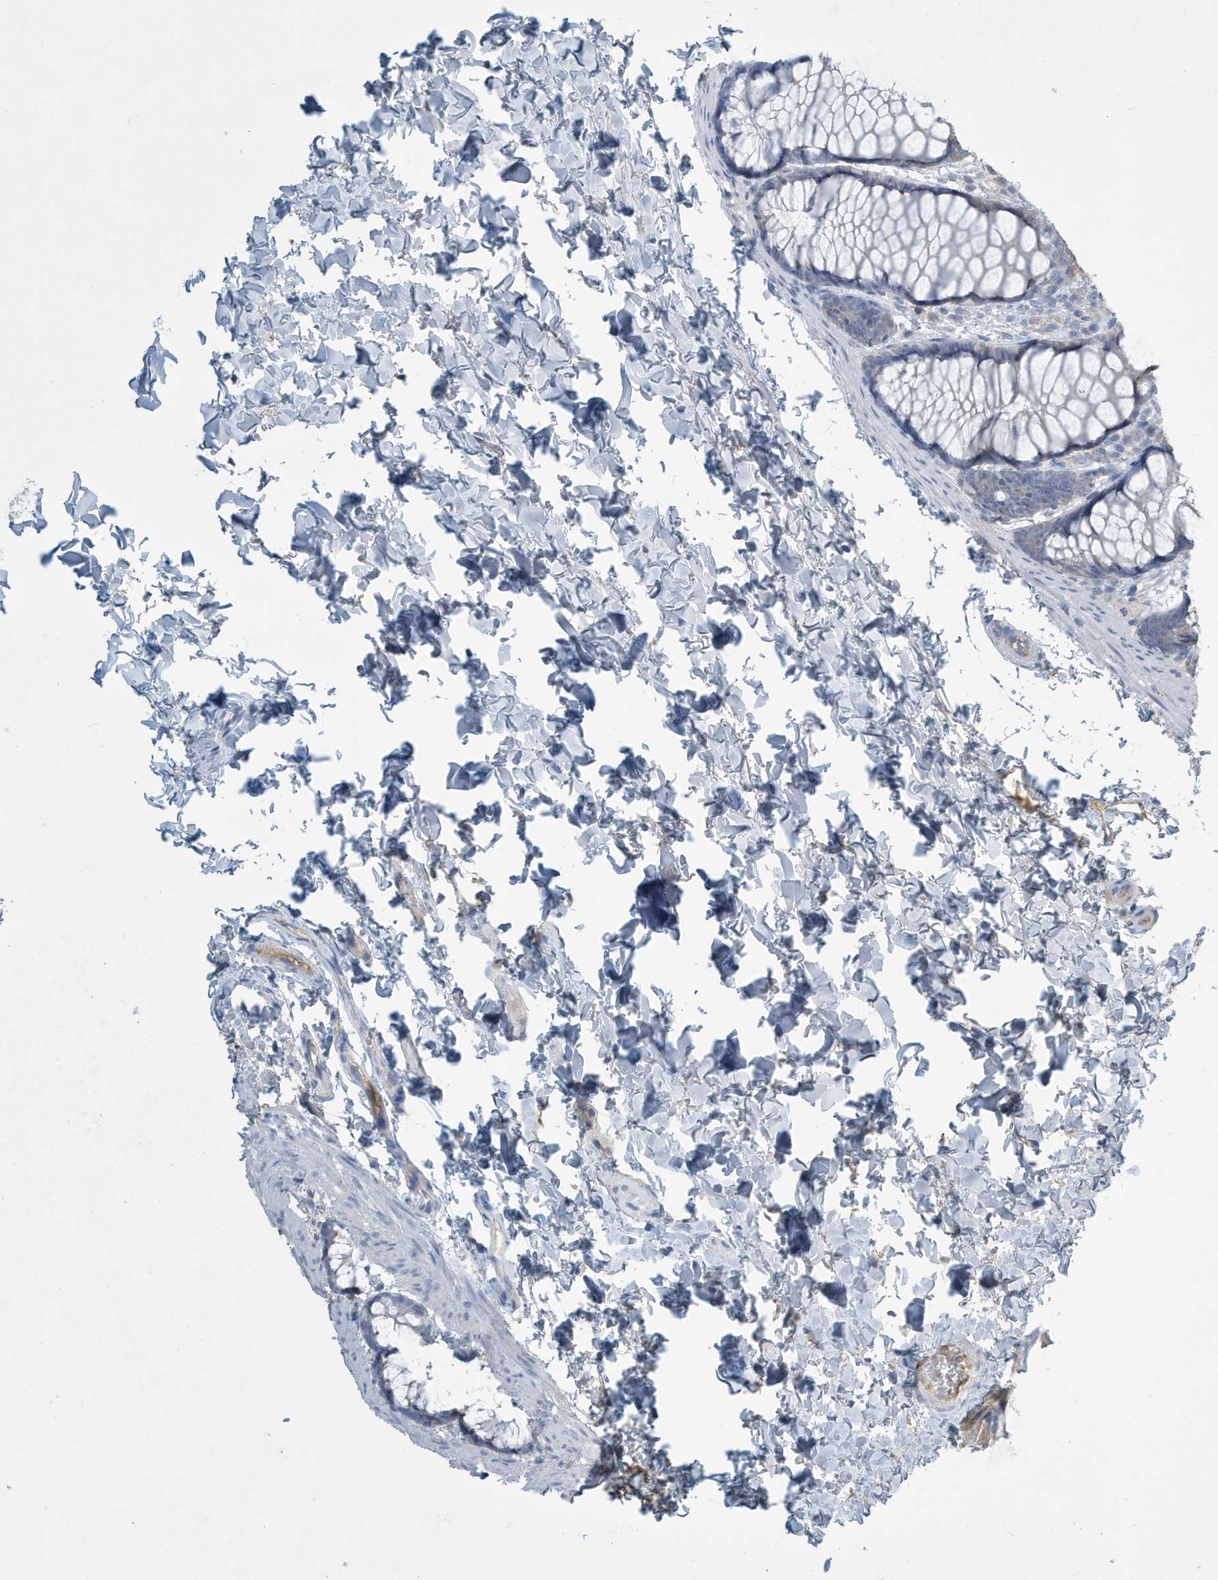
{"staining": {"intensity": "negative", "quantity": "none", "location": "none"}, "tissue": "colon", "cell_type": "Endothelial cells", "image_type": "normal", "snomed": [{"axis": "morphology", "description": "Normal tissue, NOS"}, {"axis": "topography", "description": "Colon"}], "caption": "Immunohistochemistry photomicrograph of normal colon: human colon stained with DAB (3,3'-diaminobenzidine) exhibits no significant protein staining in endothelial cells.", "gene": "UGT2B4", "patient": {"sex": "male", "age": 47}}